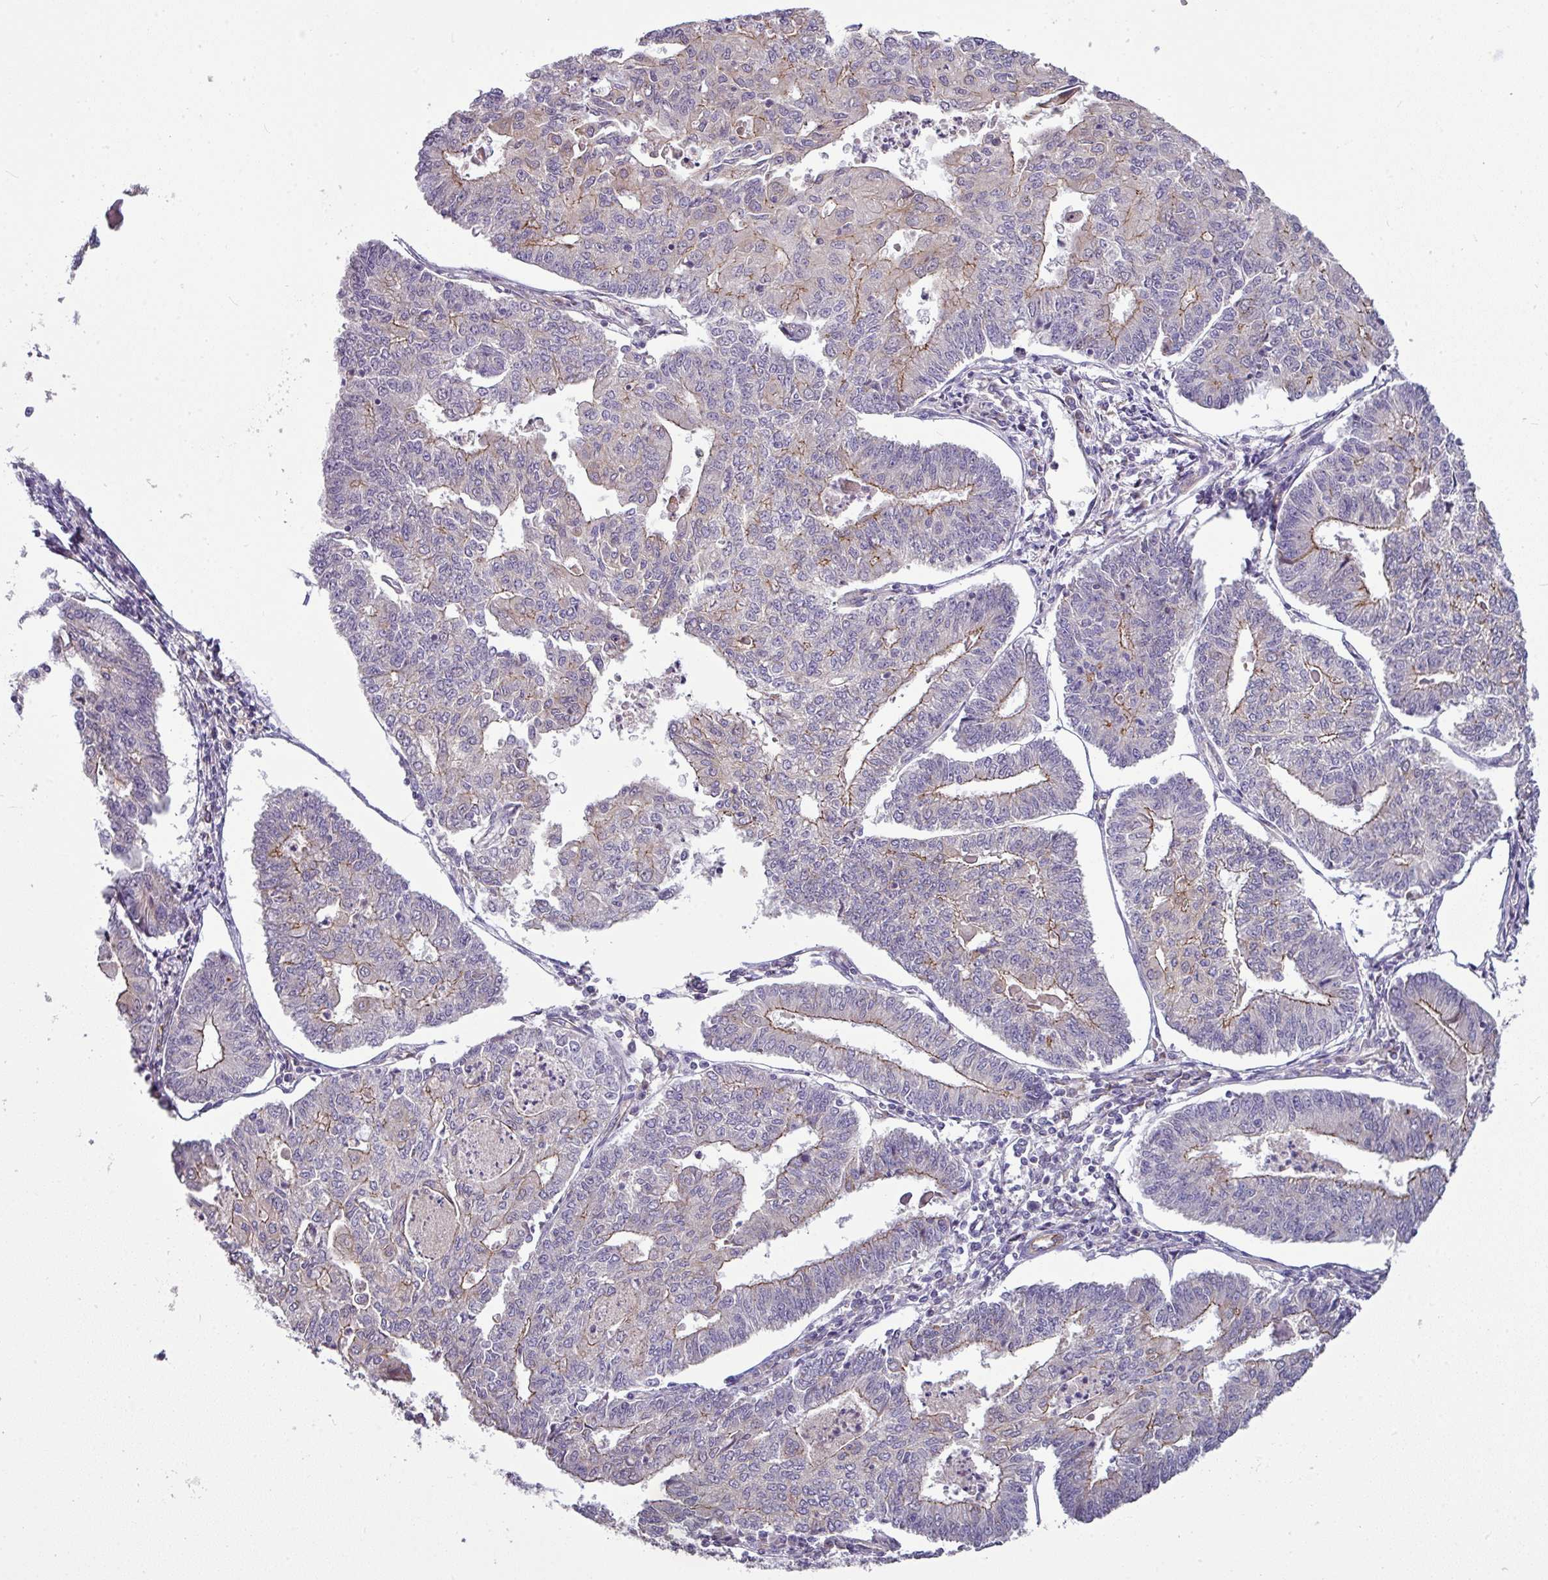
{"staining": {"intensity": "weak", "quantity": "25%-75%", "location": "cytoplasmic/membranous"}, "tissue": "endometrial cancer", "cell_type": "Tumor cells", "image_type": "cancer", "snomed": [{"axis": "morphology", "description": "Adenocarcinoma, NOS"}, {"axis": "topography", "description": "Endometrium"}], "caption": "Human adenocarcinoma (endometrial) stained with a brown dye exhibits weak cytoplasmic/membranous positive staining in approximately 25%-75% of tumor cells.", "gene": "GAN", "patient": {"sex": "female", "age": 56}}